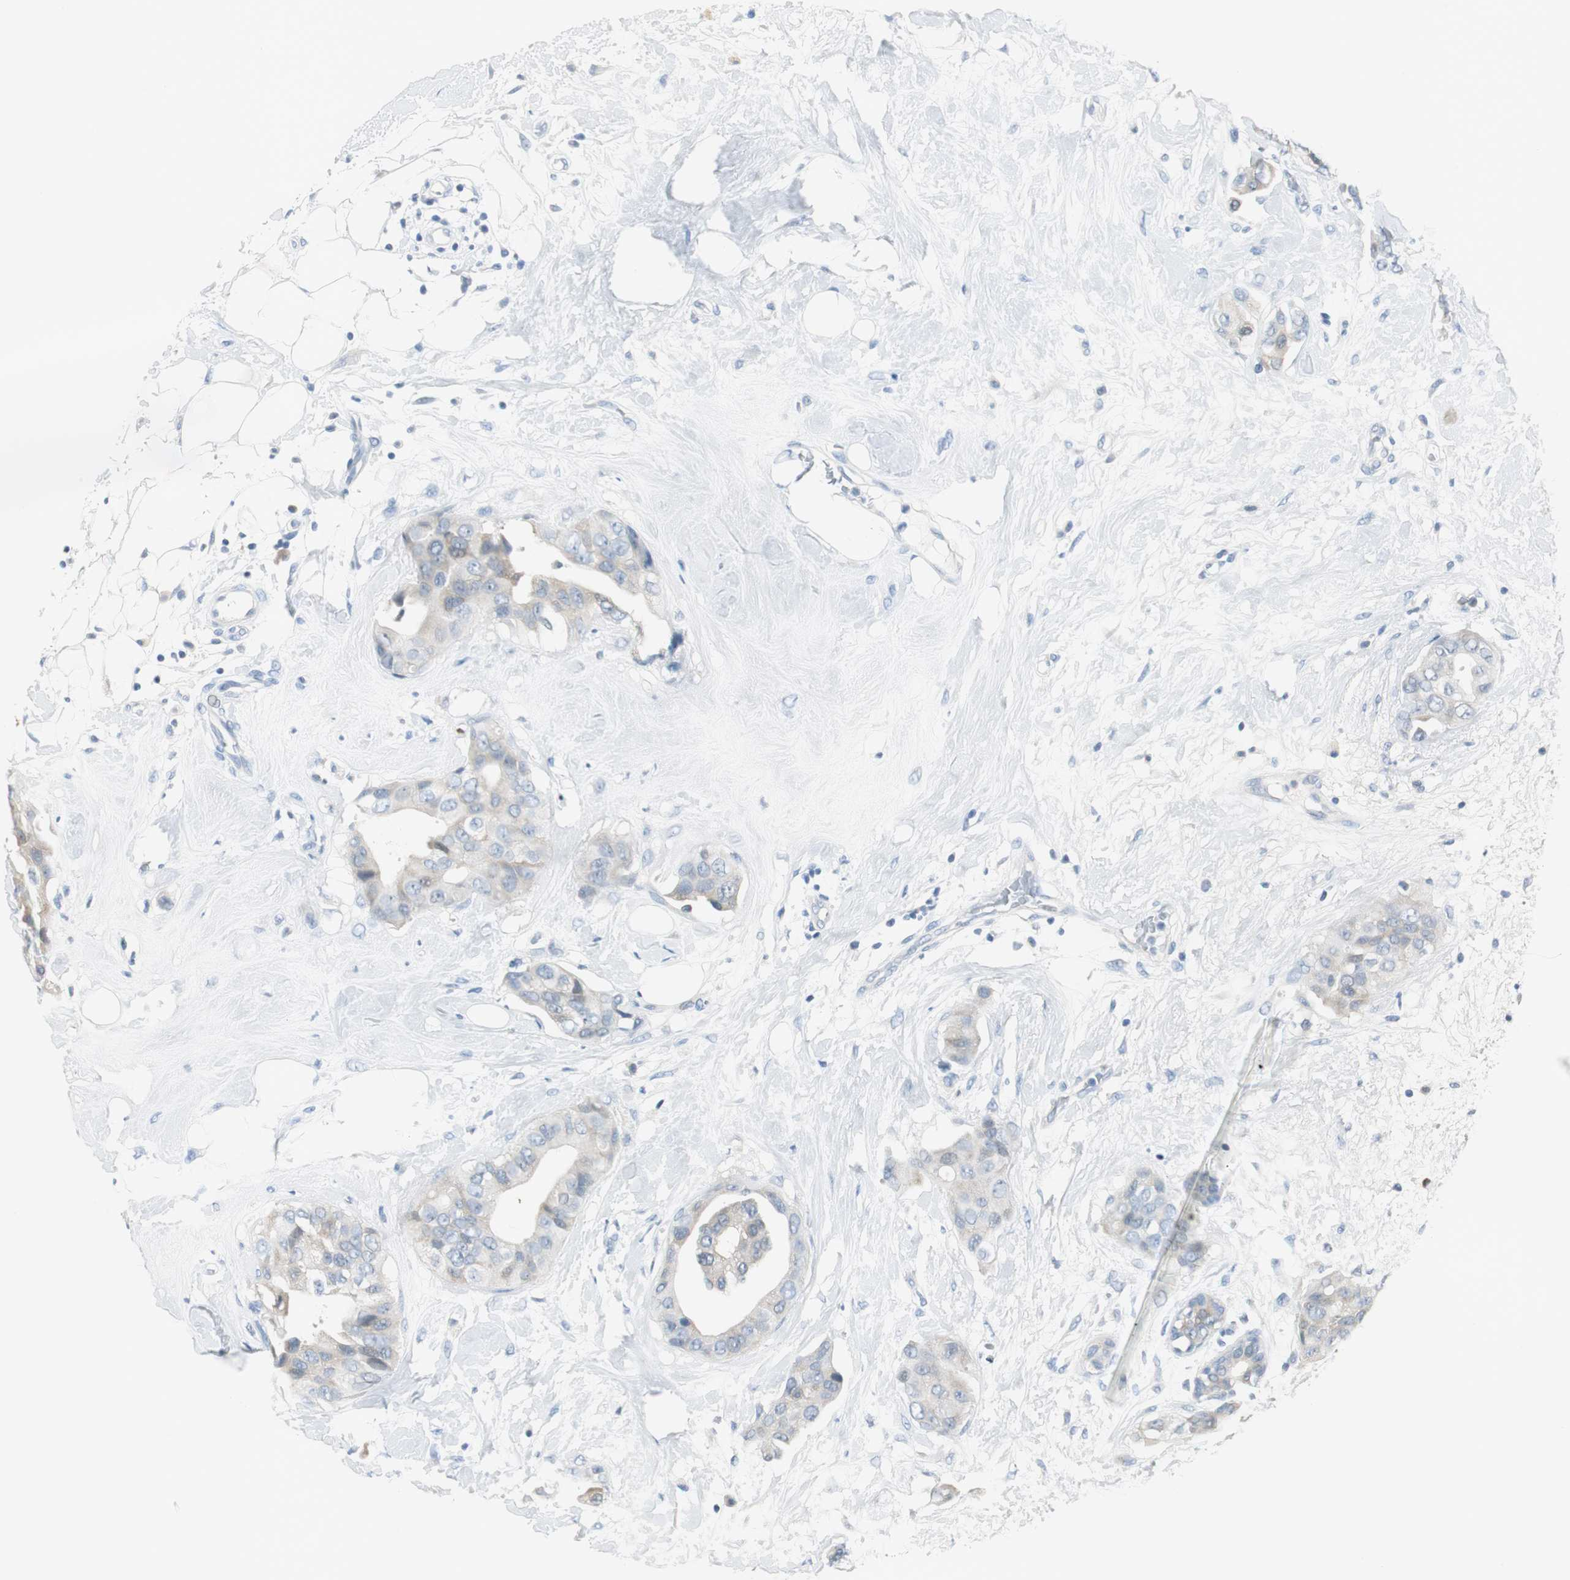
{"staining": {"intensity": "moderate", "quantity": "25%-75%", "location": "cytoplasmic/membranous"}, "tissue": "breast cancer", "cell_type": "Tumor cells", "image_type": "cancer", "snomed": [{"axis": "morphology", "description": "Duct carcinoma"}, {"axis": "topography", "description": "Breast"}], "caption": "Human infiltrating ductal carcinoma (breast) stained for a protein (brown) shows moderate cytoplasmic/membranous positive expression in about 25%-75% of tumor cells.", "gene": "FBP1", "patient": {"sex": "female", "age": 40}}